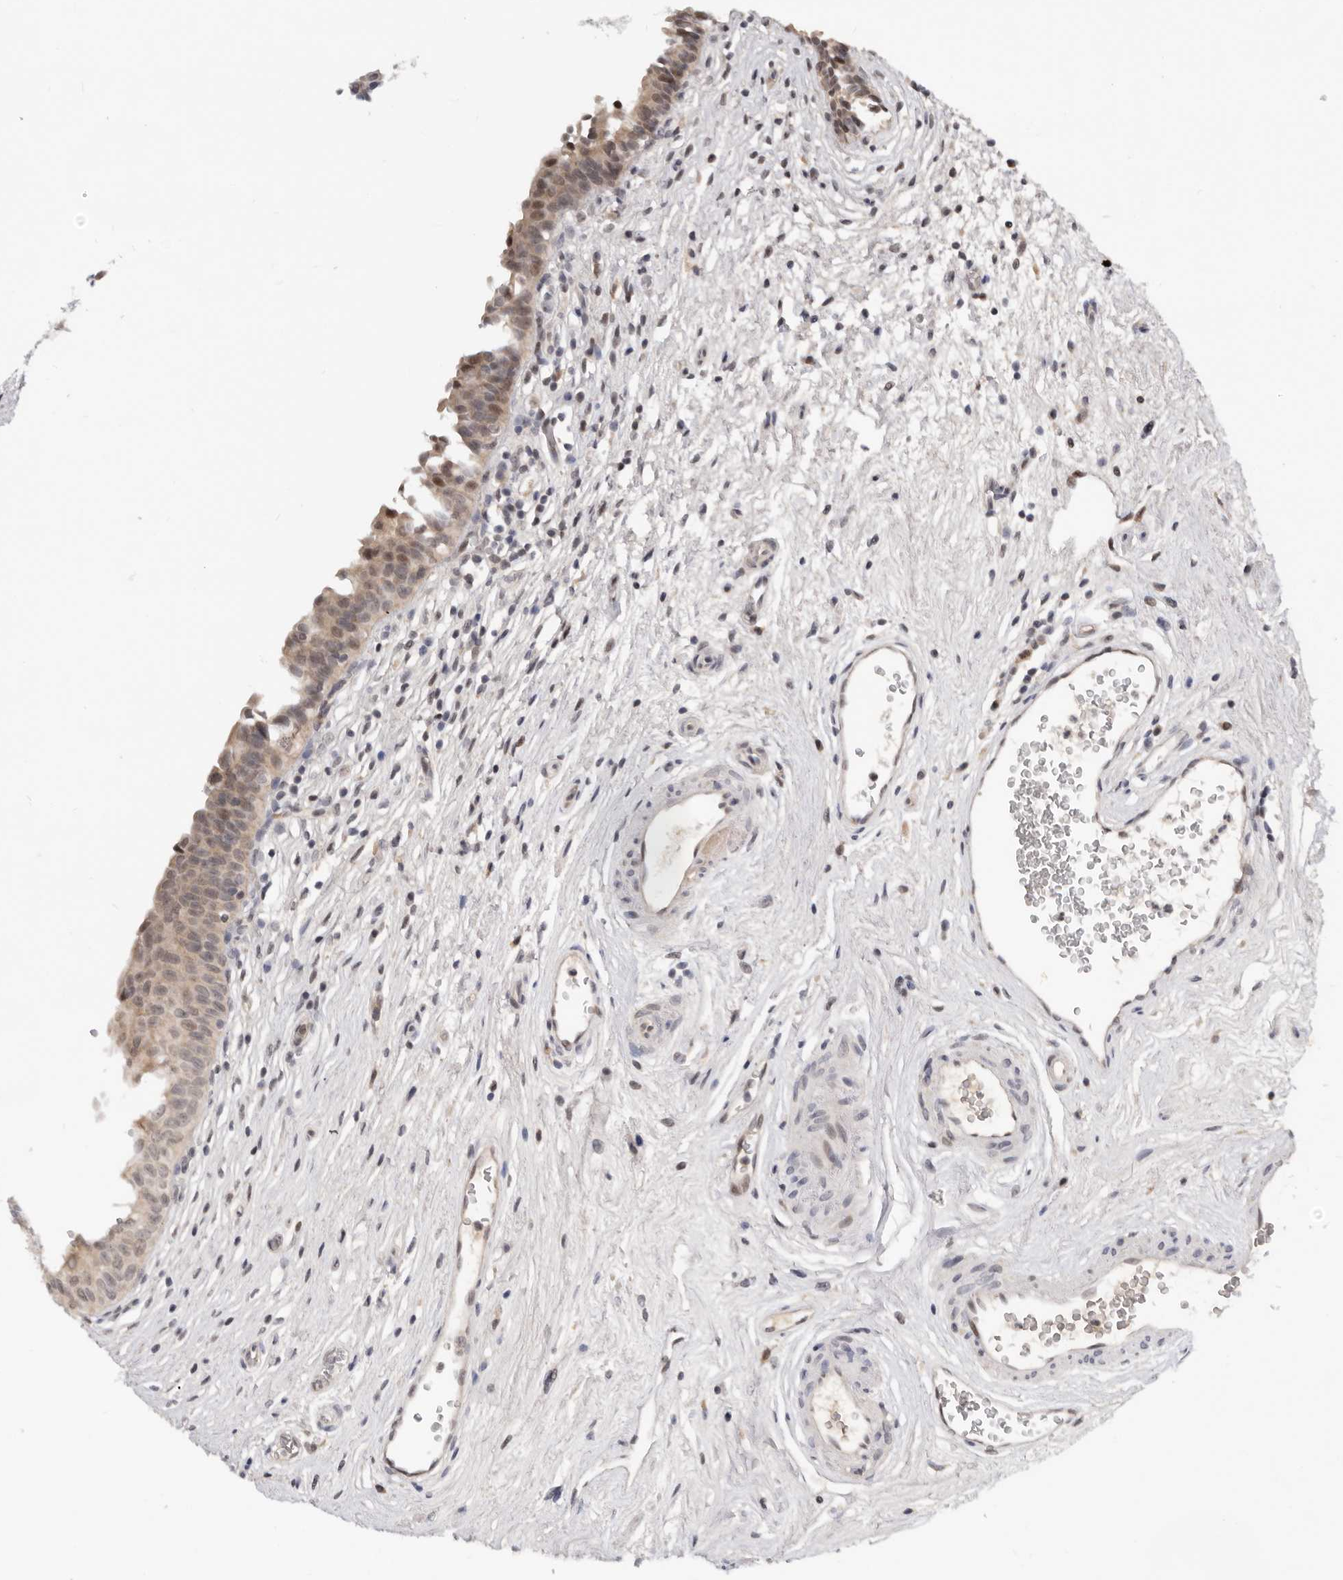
{"staining": {"intensity": "moderate", "quantity": ">75%", "location": "nuclear"}, "tissue": "urinary bladder", "cell_type": "Urothelial cells", "image_type": "normal", "snomed": [{"axis": "morphology", "description": "Normal tissue, NOS"}, {"axis": "topography", "description": "Urinary bladder"}], "caption": "IHC image of benign human urinary bladder stained for a protein (brown), which demonstrates medium levels of moderate nuclear staining in about >75% of urothelial cells.", "gene": "BRCA2", "patient": {"sex": "male", "age": 83}}